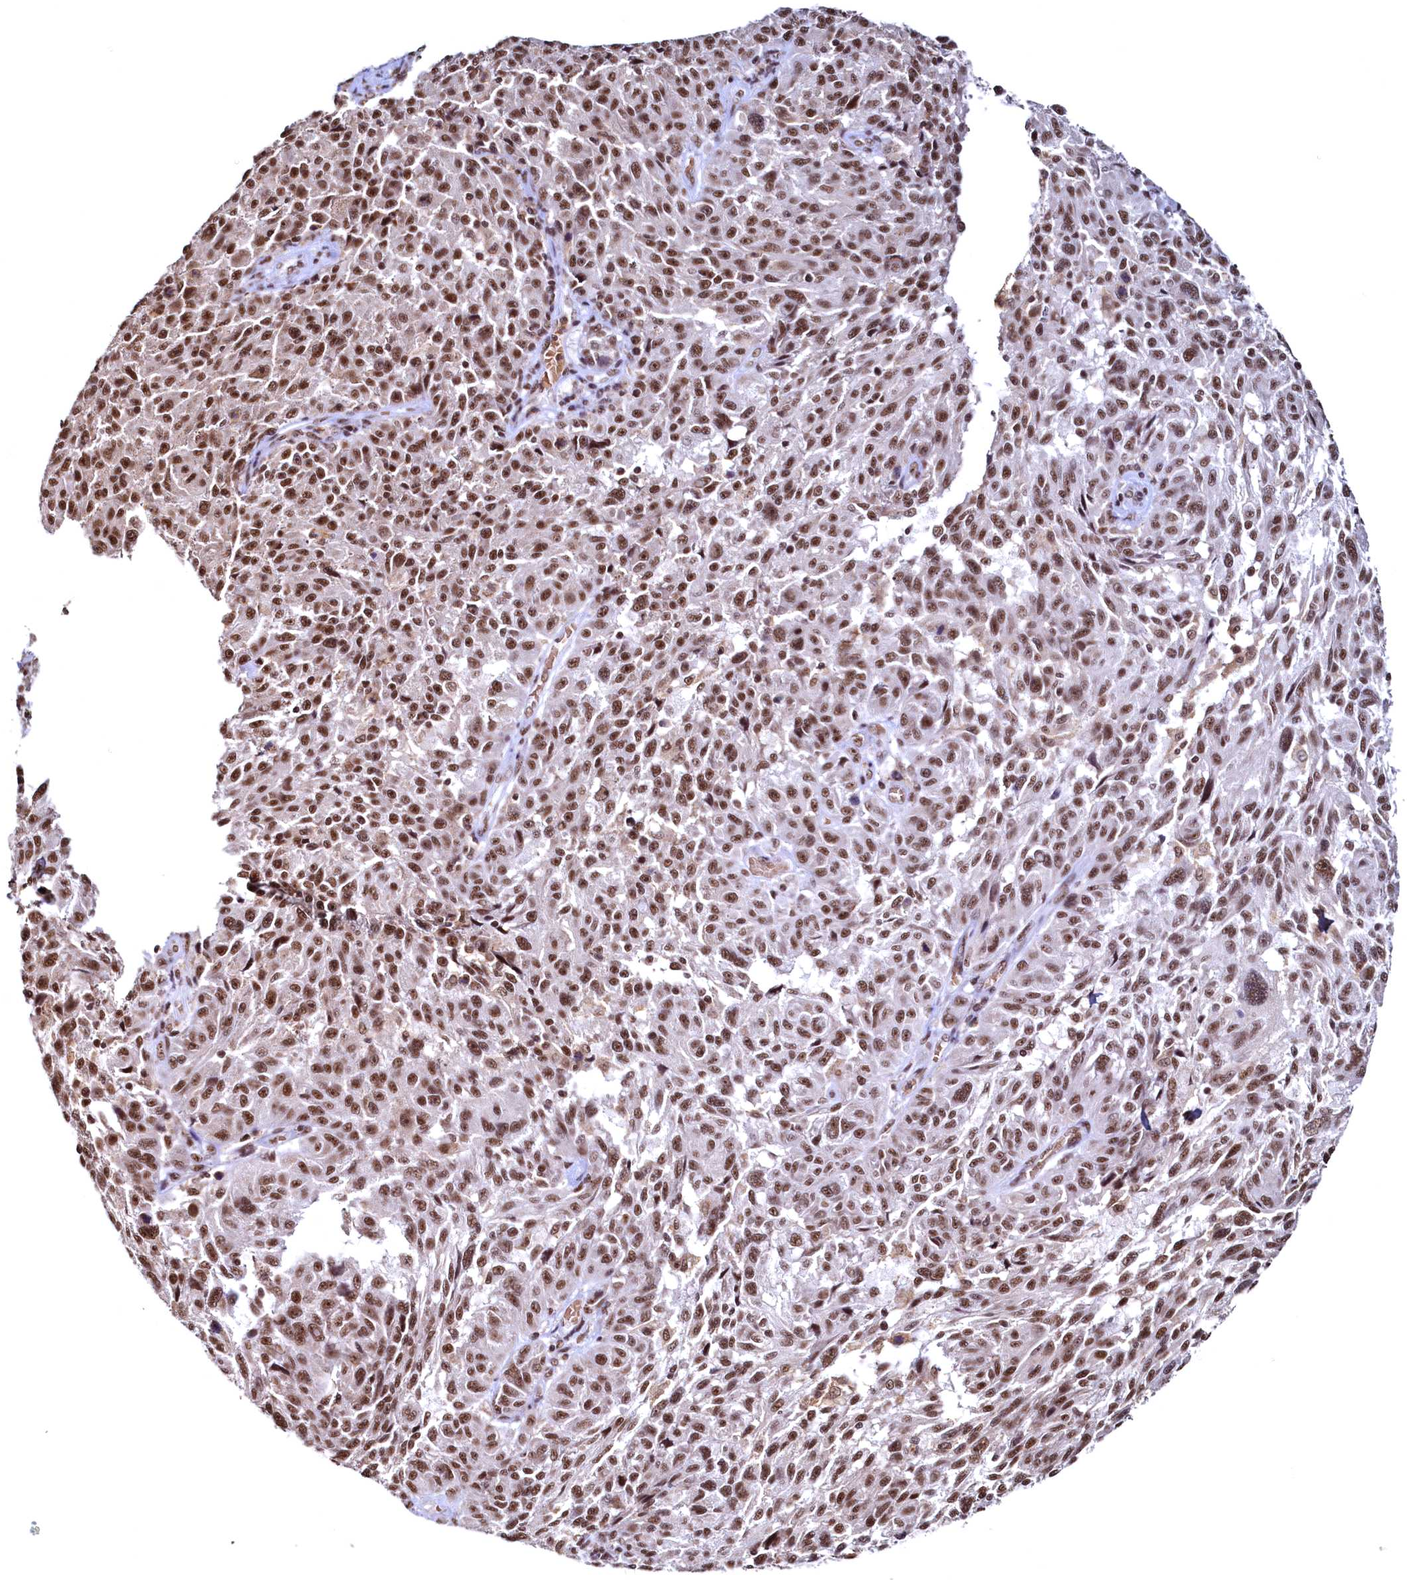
{"staining": {"intensity": "strong", "quantity": ">75%", "location": "nuclear"}, "tissue": "melanoma", "cell_type": "Tumor cells", "image_type": "cancer", "snomed": [{"axis": "morphology", "description": "Malignant melanoma, NOS"}, {"axis": "topography", "description": "Skin"}], "caption": "This histopathology image shows melanoma stained with immunohistochemistry to label a protein in brown. The nuclear of tumor cells show strong positivity for the protein. Nuclei are counter-stained blue.", "gene": "RSRC2", "patient": {"sex": "male", "age": 53}}